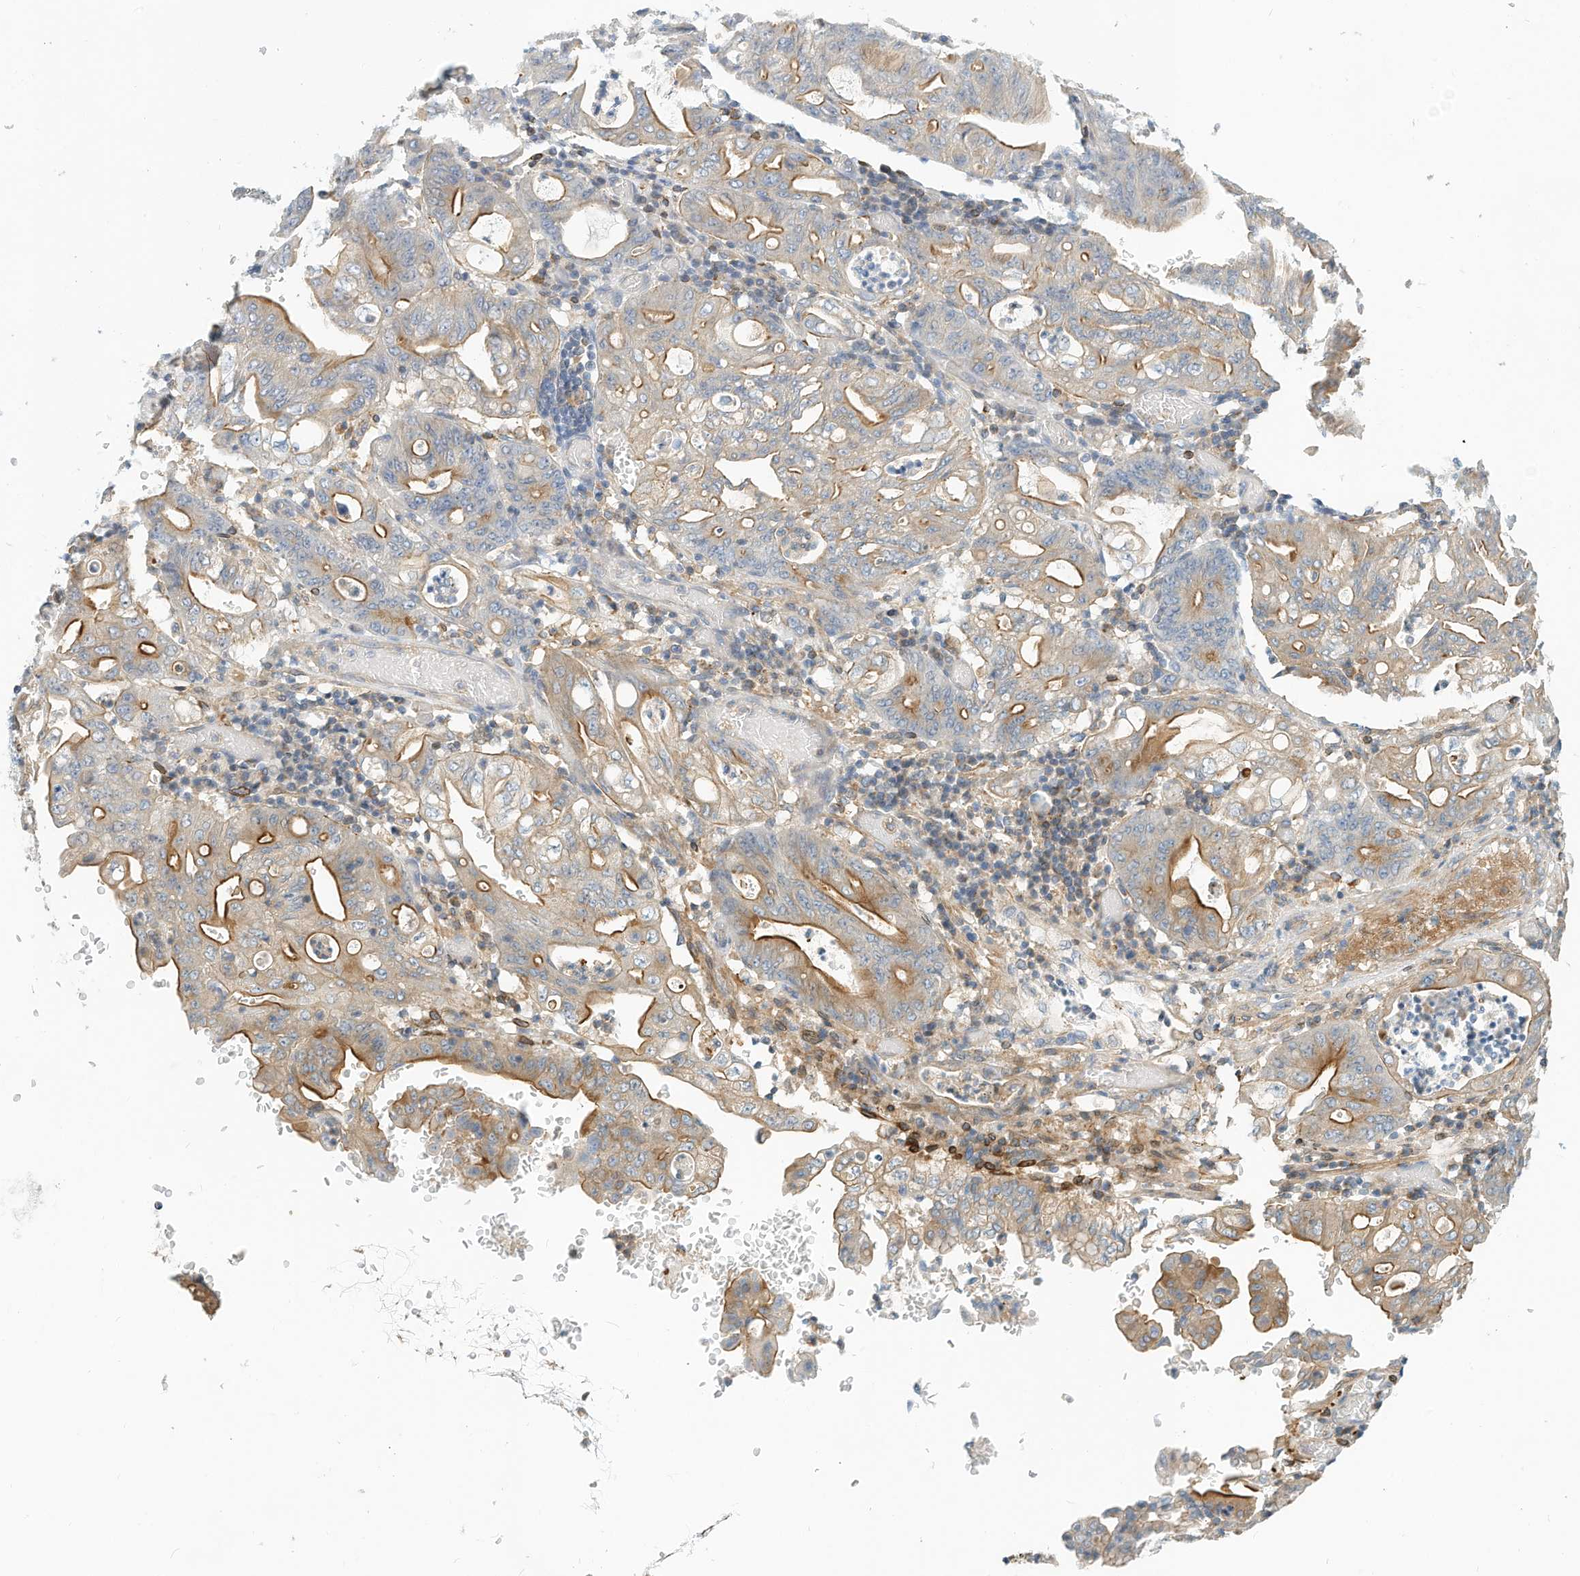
{"staining": {"intensity": "strong", "quantity": "25%-75%", "location": "cytoplasmic/membranous"}, "tissue": "stomach cancer", "cell_type": "Tumor cells", "image_type": "cancer", "snomed": [{"axis": "morphology", "description": "Adenocarcinoma, NOS"}, {"axis": "topography", "description": "Stomach"}], "caption": "Strong cytoplasmic/membranous expression is appreciated in about 25%-75% of tumor cells in stomach cancer. The staining was performed using DAB, with brown indicating positive protein expression. Nuclei are stained blue with hematoxylin.", "gene": "MICAL1", "patient": {"sex": "female", "age": 73}}